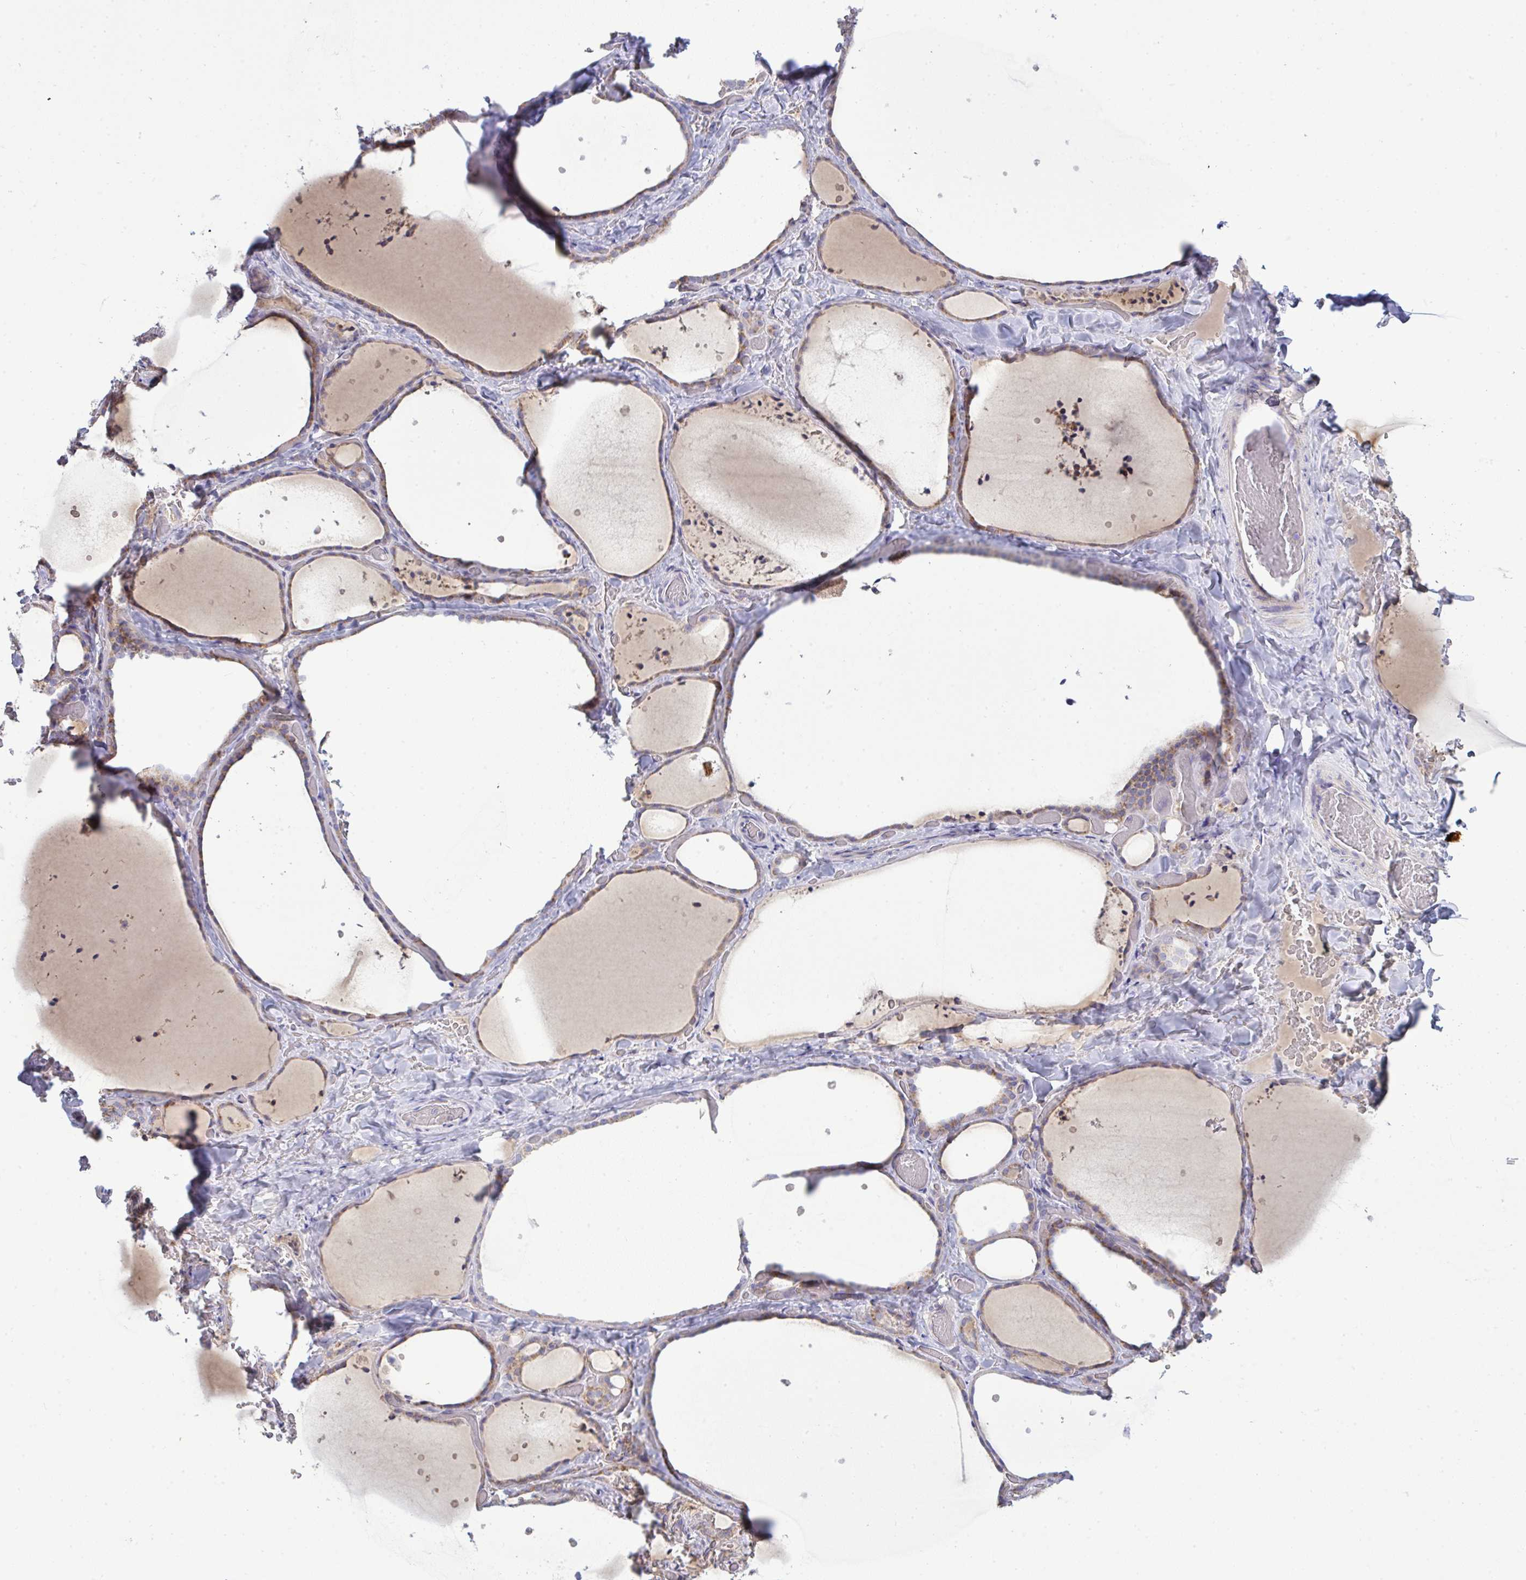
{"staining": {"intensity": "weak", "quantity": ">75%", "location": "cytoplasmic/membranous"}, "tissue": "thyroid gland", "cell_type": "Glandular cells", "image_type": "normal", "snomed": [{"axis": "morphology", "description": "Normal tissue, NOS"}, {"axis": "topography", "description": "Thyroid gland"}], "caption": "A histopathology image showing weak cytoplasmic/membranous positivity in approximately >75% of glandular cells in benign thyroid gland, as visualized by brown immunohistochemical staining.", "gene": "NDUFA7", "patient": {"sex": "female", "age": 36}}